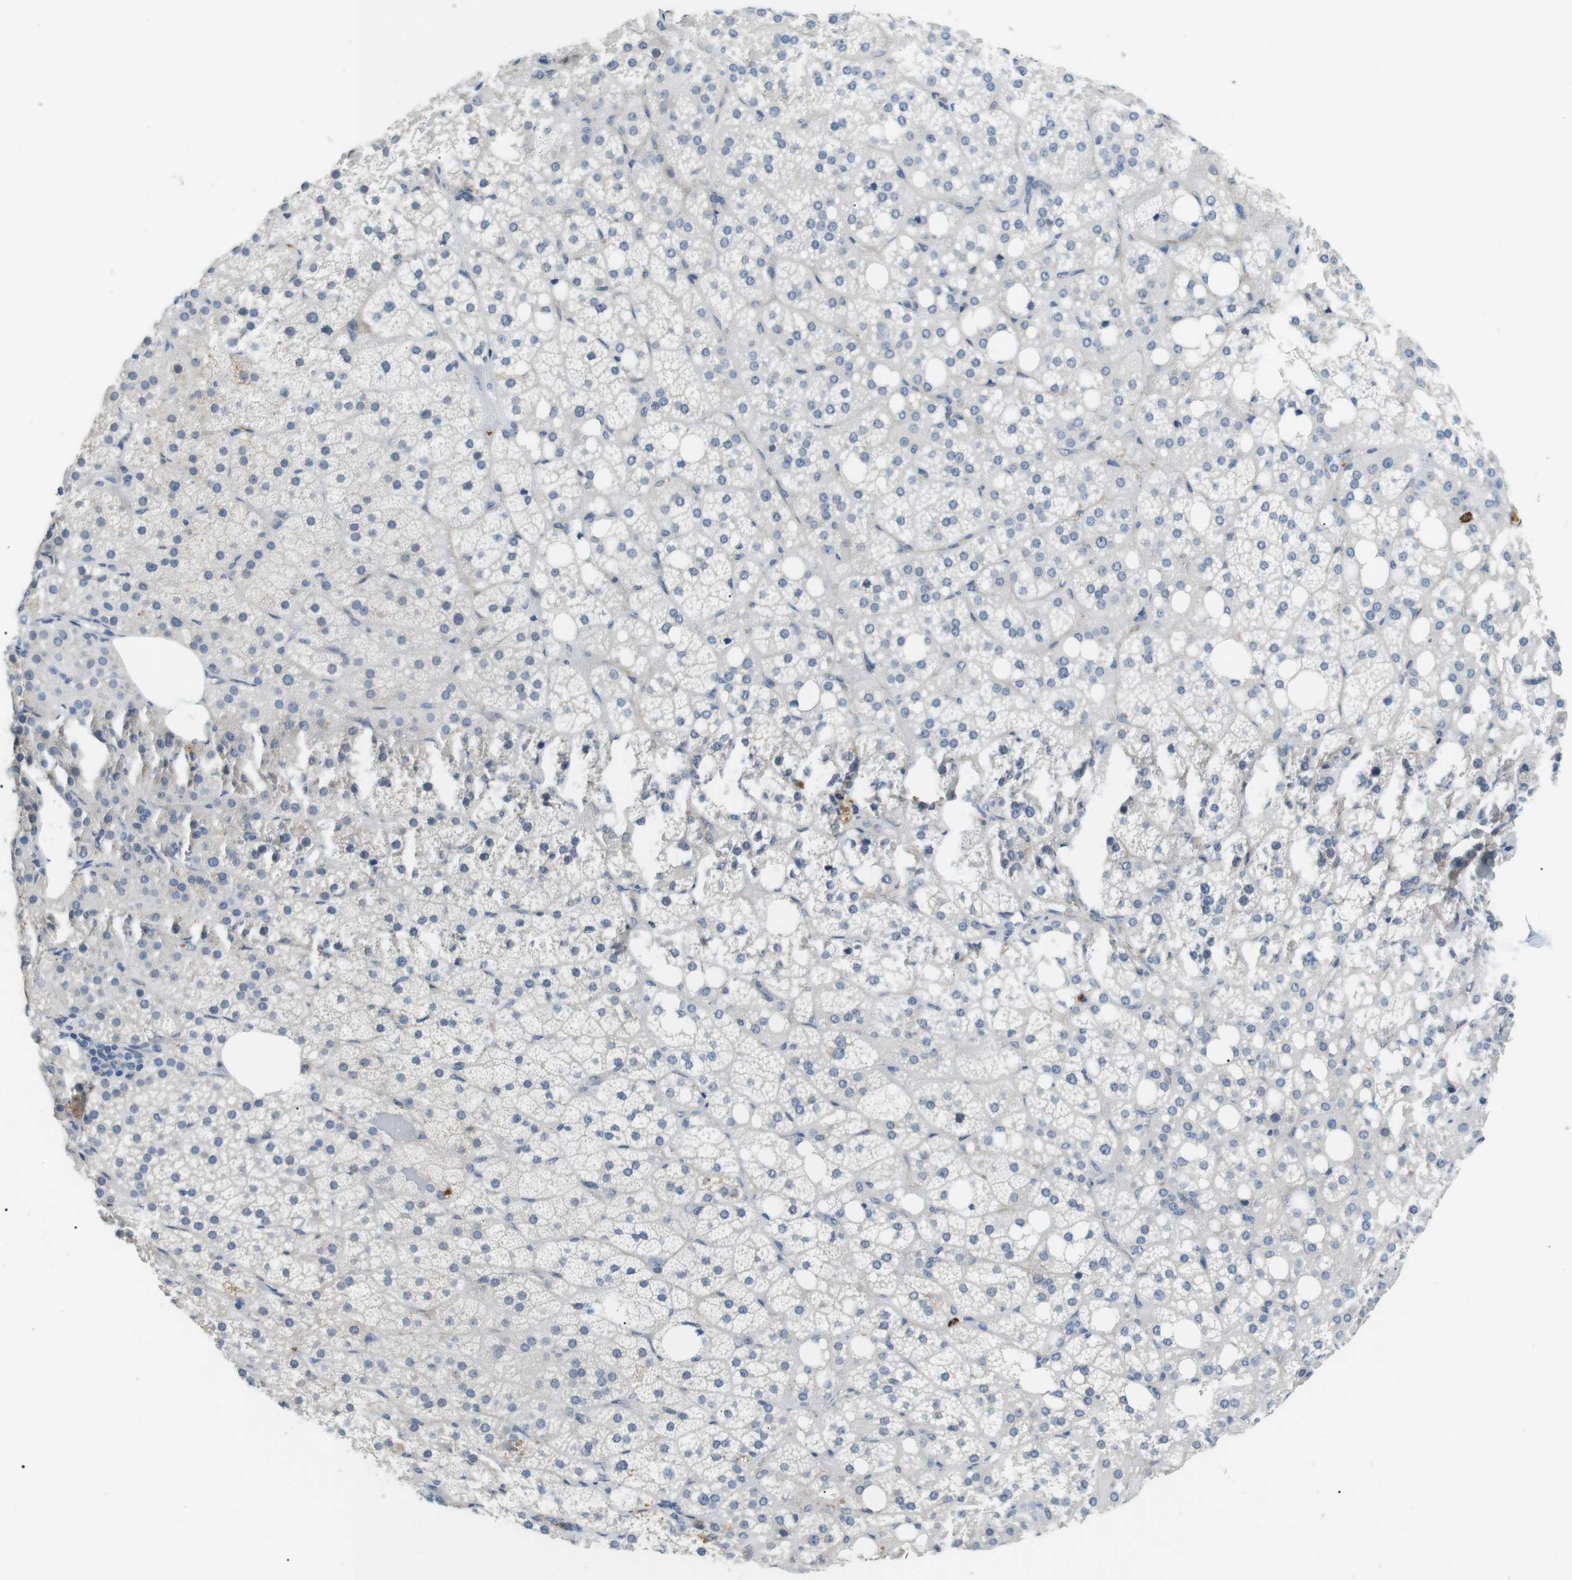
{"staining": {"intensity": "negative", "quantity": "none", "location": "none"}, "tissue": "adrenal gland", "cell_type": "Glandular cells", "image_type": "normal", "snomed": [{"axis": "morphology", "description": "Normal tissue, NOS"}, {"axis": "topography", "description": "Adrenal gland"}], "caption": "Immunohistochemistry image of unremarkable adrenal gland: human adrenal gland stained with DAB shows no significant protein expression in glandular cells.", "gene": "GZMM", "patient": {"sex": "female", "age": 59}}